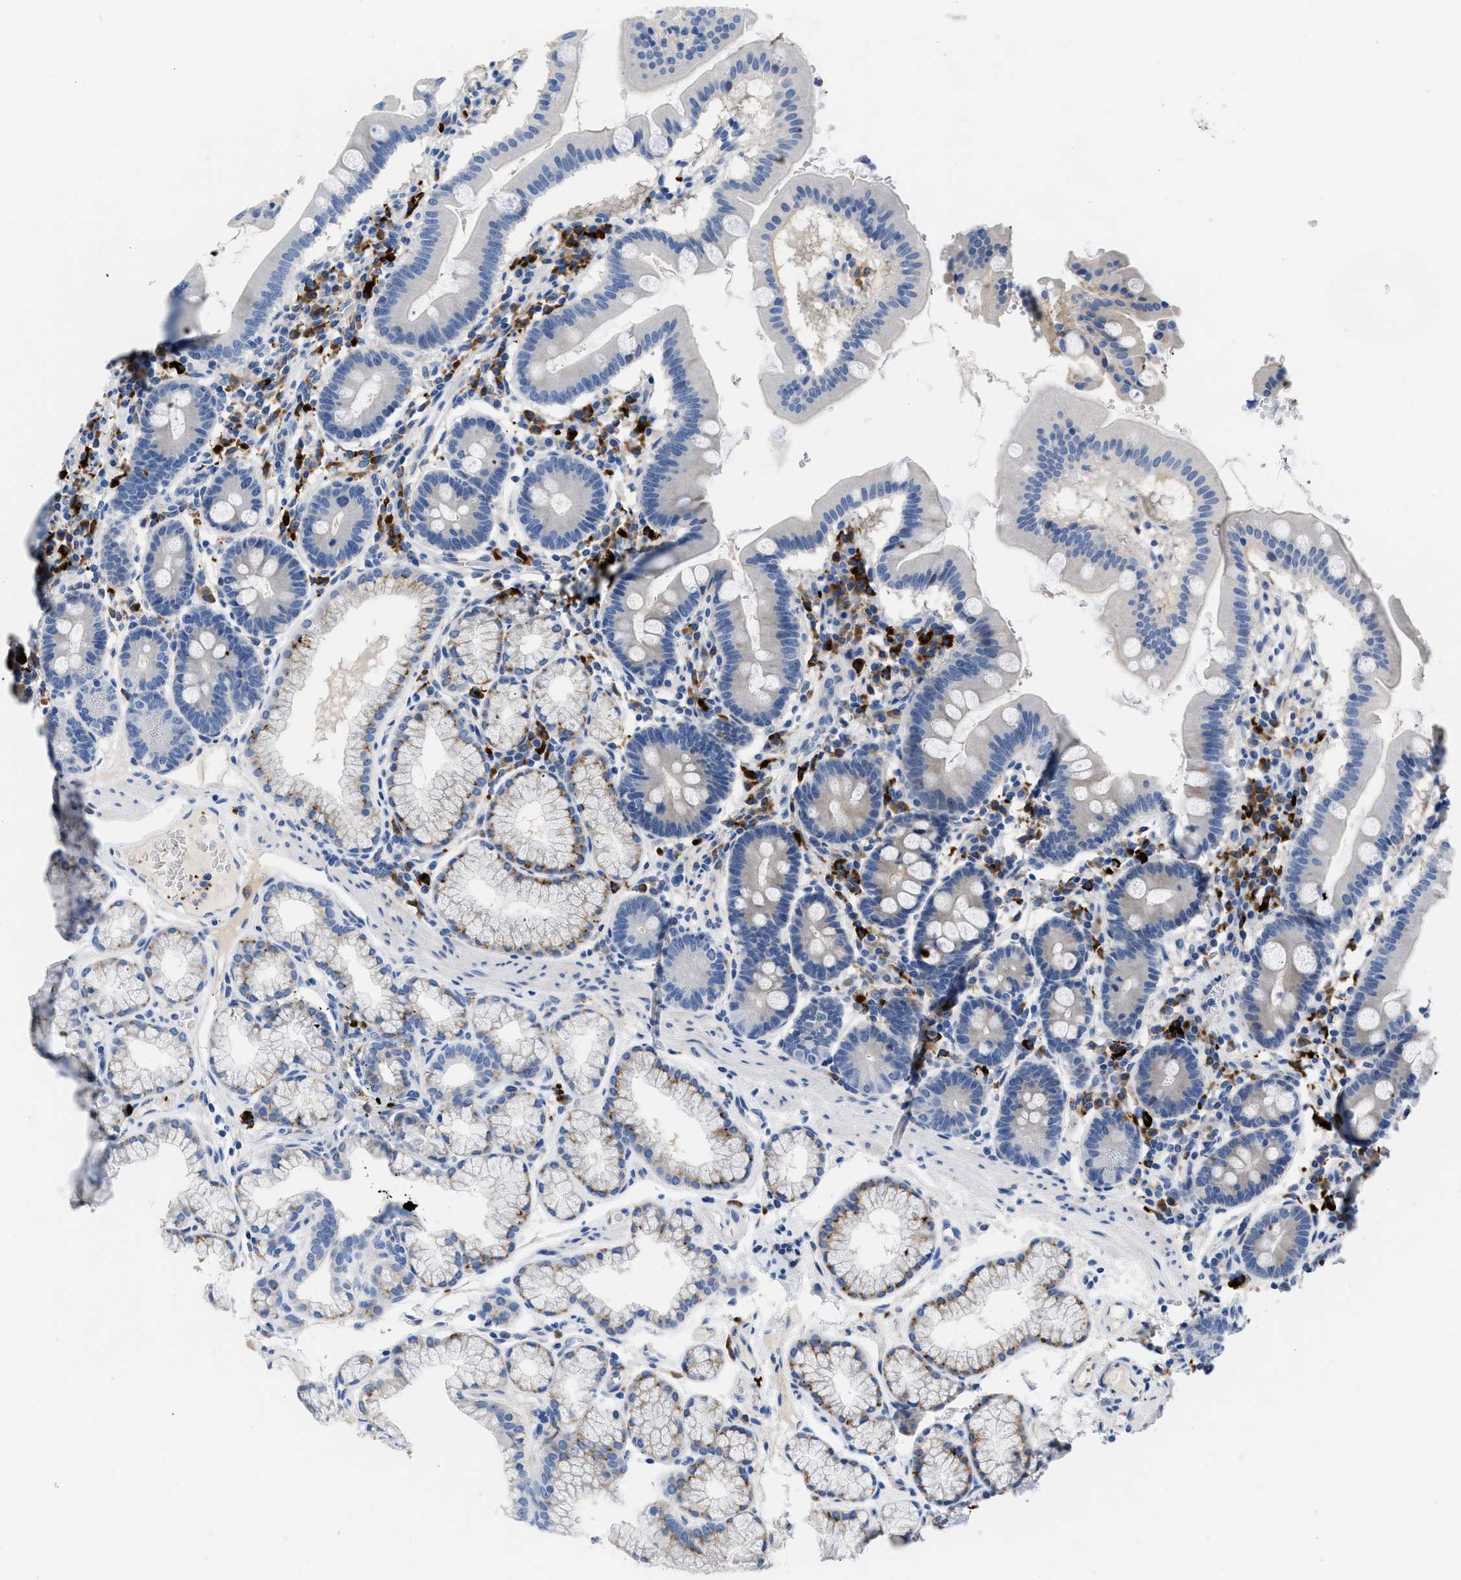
{"staining": {"intensity": "negative", "quantity": "none", "location": "none"}, "tissue": "duodenum", "cell_type": "Glandular cells", "image_type": "normal", "snomed": [{"axis": "morphology", "description": "Normal tissue, NOS"}, {"axis": "topography", "description": "Duodenum"}], "caption": "Normal duodenum was stained to show a protein in brown. There is no significant staining in glandular cells. Nuclei are stained in blue.", "gene": "FGF18", "patient": {"sex": "male", "age": 50}}